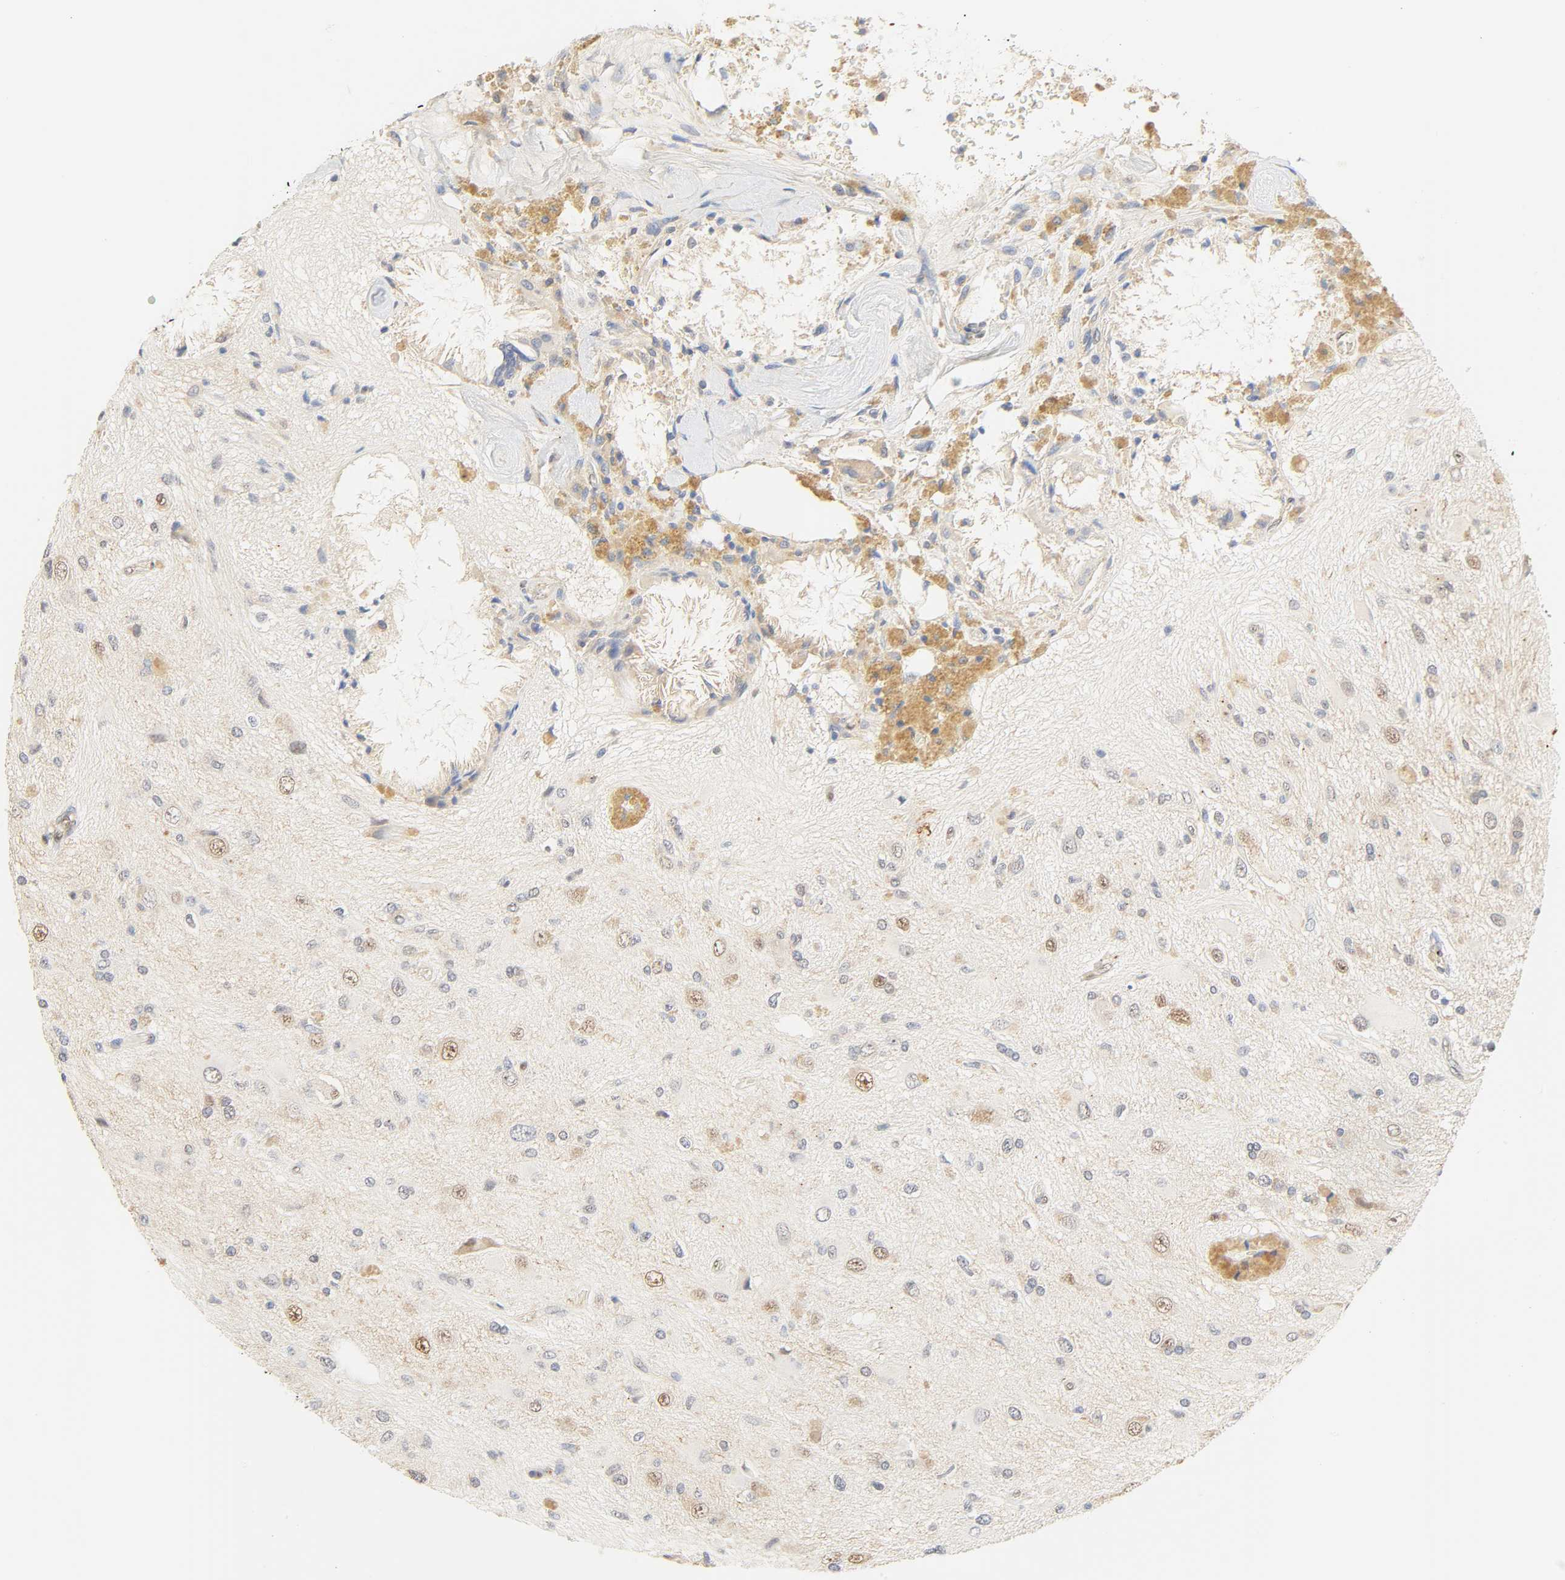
{"staining": {"intensity": "weak", "quantity": "<25%", "location": "cytoplasmic/membranous,nuclear"}, "tissue": "glioma", "cell_type": "Tumor cells", "image_type": "cancer", "snomed": [{"axis": "morphology", "description": "Glioma, malignant, High grade"}, {"axis": "topography", "description": "Brain"}], "caption": "This is an immunohistochemistry (IHC) micrograph of human glioma. There is no staining in tumor cells.", "gene": "BORCS8-MEF2B", "patient": {"sex": "male", "age": 47}}